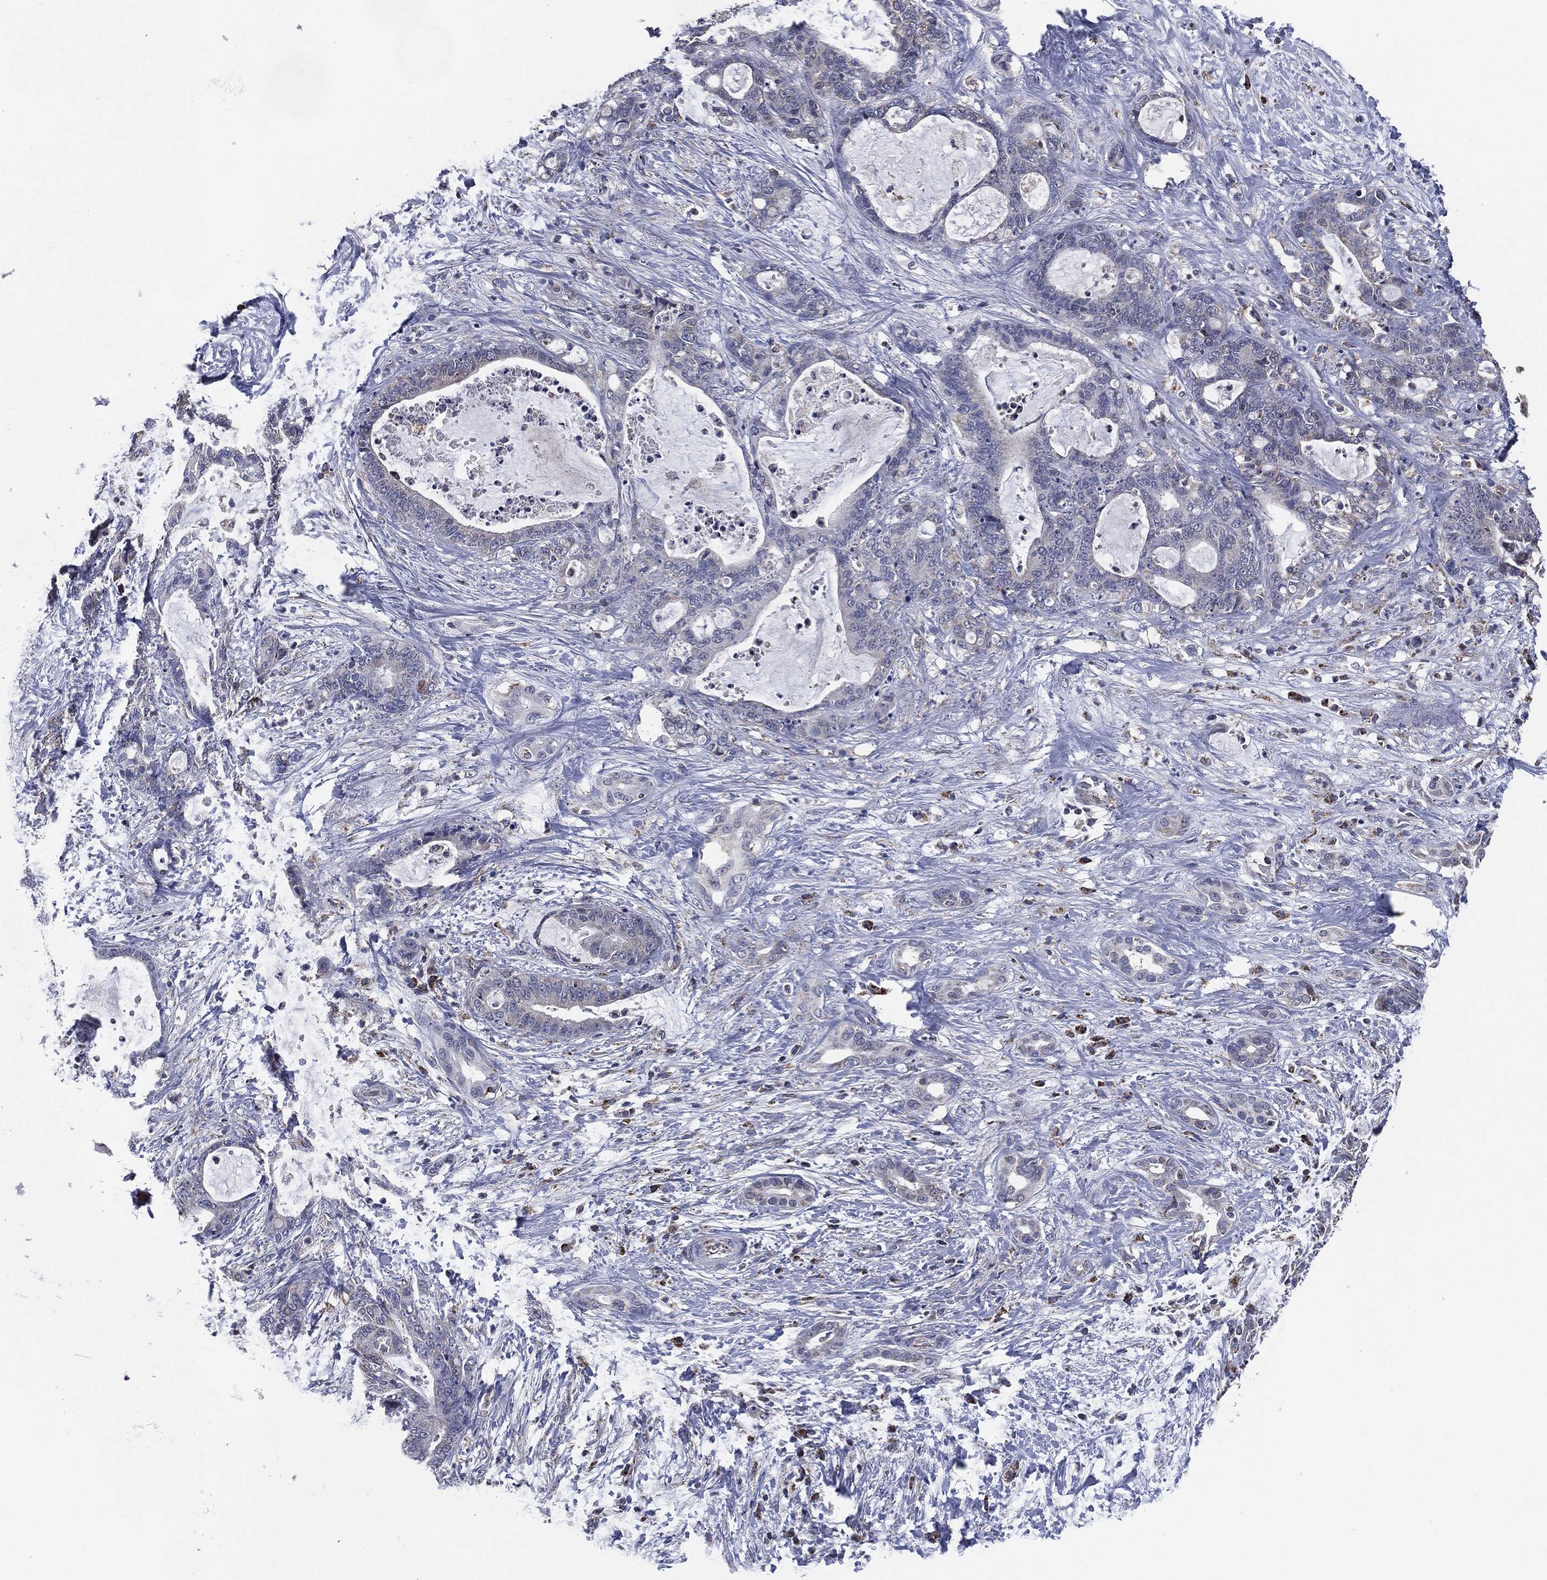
{"staining": {"intensity": "negative", "quantity": "none", "location": "none"}, "tissue": "liver cancer", "cell_type": "Tumor cells", "image_type": "cancer", "snomed": [{"axis": "morphology", "description": "Cholangiocarcinoma"}, {"axis": "topography", "description": "Liver"}], "caption": "Immunohistochemical staining of human liver cancer exhibits no significant staining in tumor cells. (Immunohistochemistry (ihc), brightfield microscopy, high magnification).", "gene": "NDUFV2", "patient": {"sex": "female", "age": 73}}